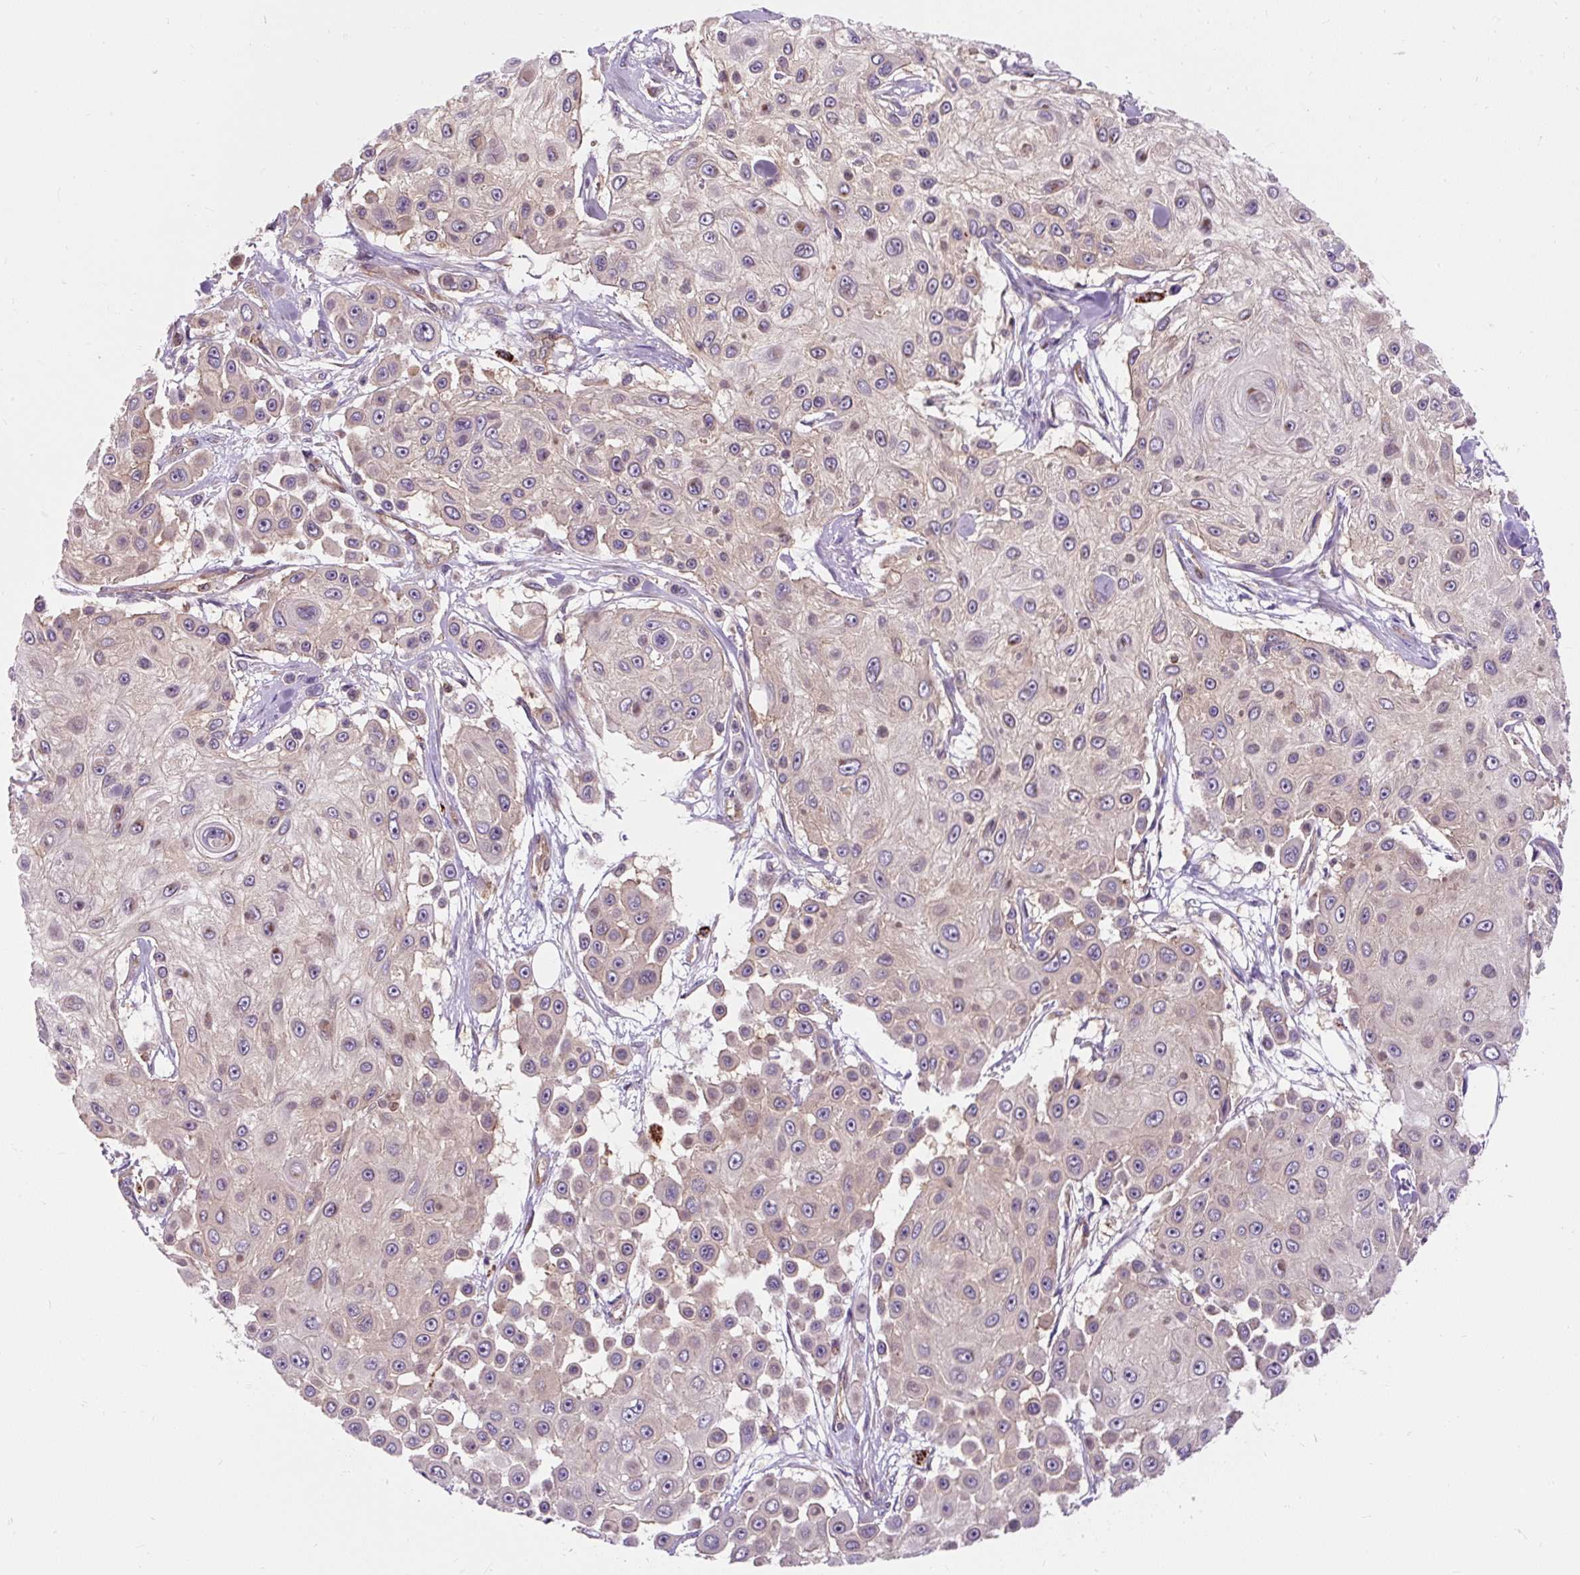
{"staining": {"intensity": "weak", "quantity": "25%-75%", "location": "cytoplasmic/membranous"}, "tissue": "skin cancer", "cell_type": "Tumor cells", "image_type": "cancer", "snomed": [{"axis": "morphology", "description": "Squamous cell carcinoma, NOS"}, {"axis": "topography", "description": "Skin"}], "caption": "This histopathology image exhibits skin cancer (squamous cell carcinoma) stained with IHC to label a protein in brown. The cytoplasmic/membranous of tumor cells show weak positivity for the protein. Nuclei are counter-stained blue.", "gene": "PCDHGB3", "patient": {"sex": "male", "age": 67}}